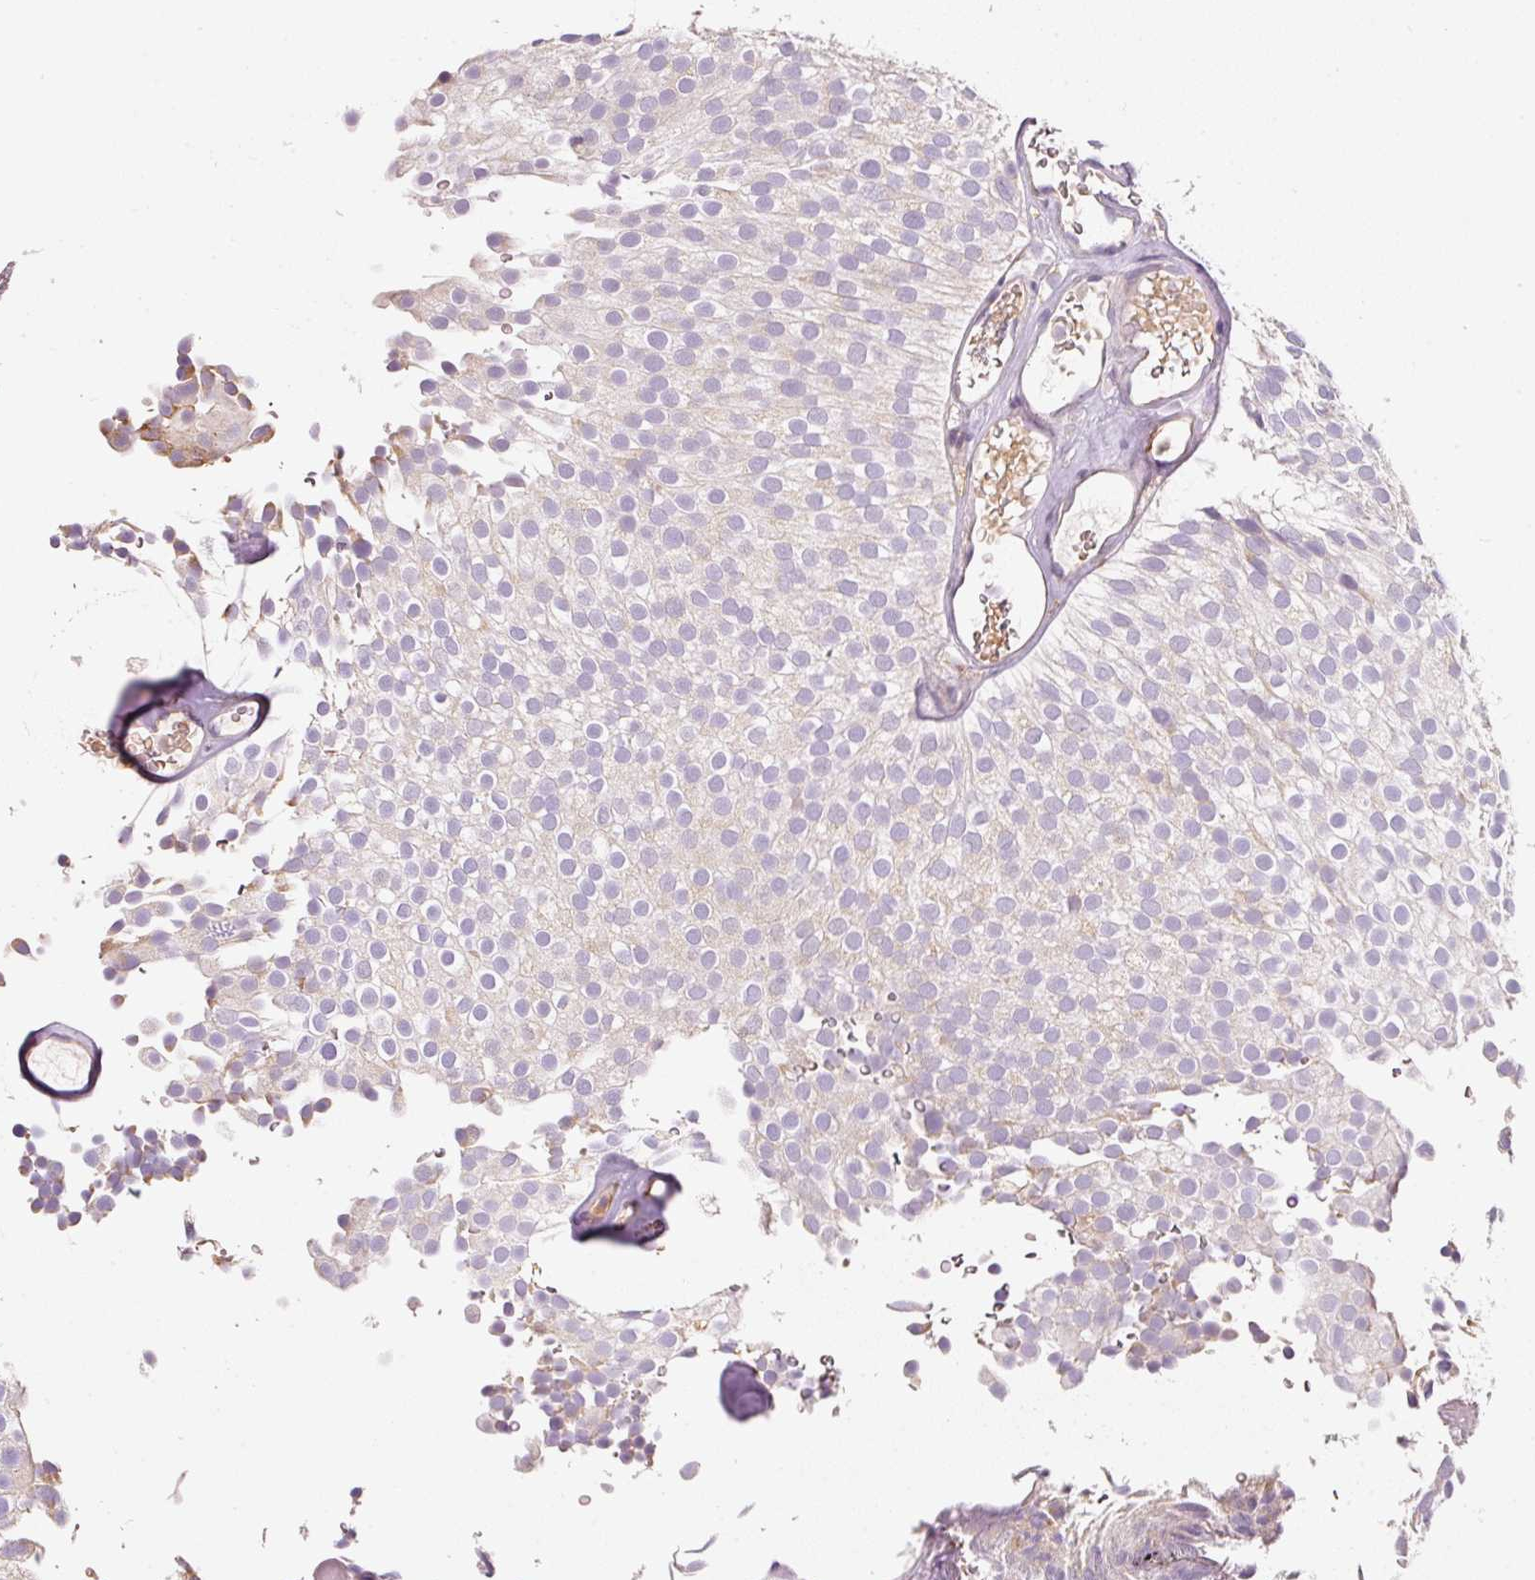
{"staining": {"intensity": "moderate", "quantity": "<25%", "location": "cytoplasmic/membranous"}, "tissue": "urothelial cancer", "cell_type": "Tumor cells", "image_type": "cancer", "snomed": [{"axis": "morphology", "description": "Urothelial carcinoma, Low grade"}, {"axis": "topography", "description": "Urinary bladder"}], "caption": "Human urothelial cancer stained with a brown dye shows moderate cytoplasmic/membranous positive expression in about <25% of tumor cells.", "gene": "IQGAP2", "patient": {"sex": "male", "age": 78}}